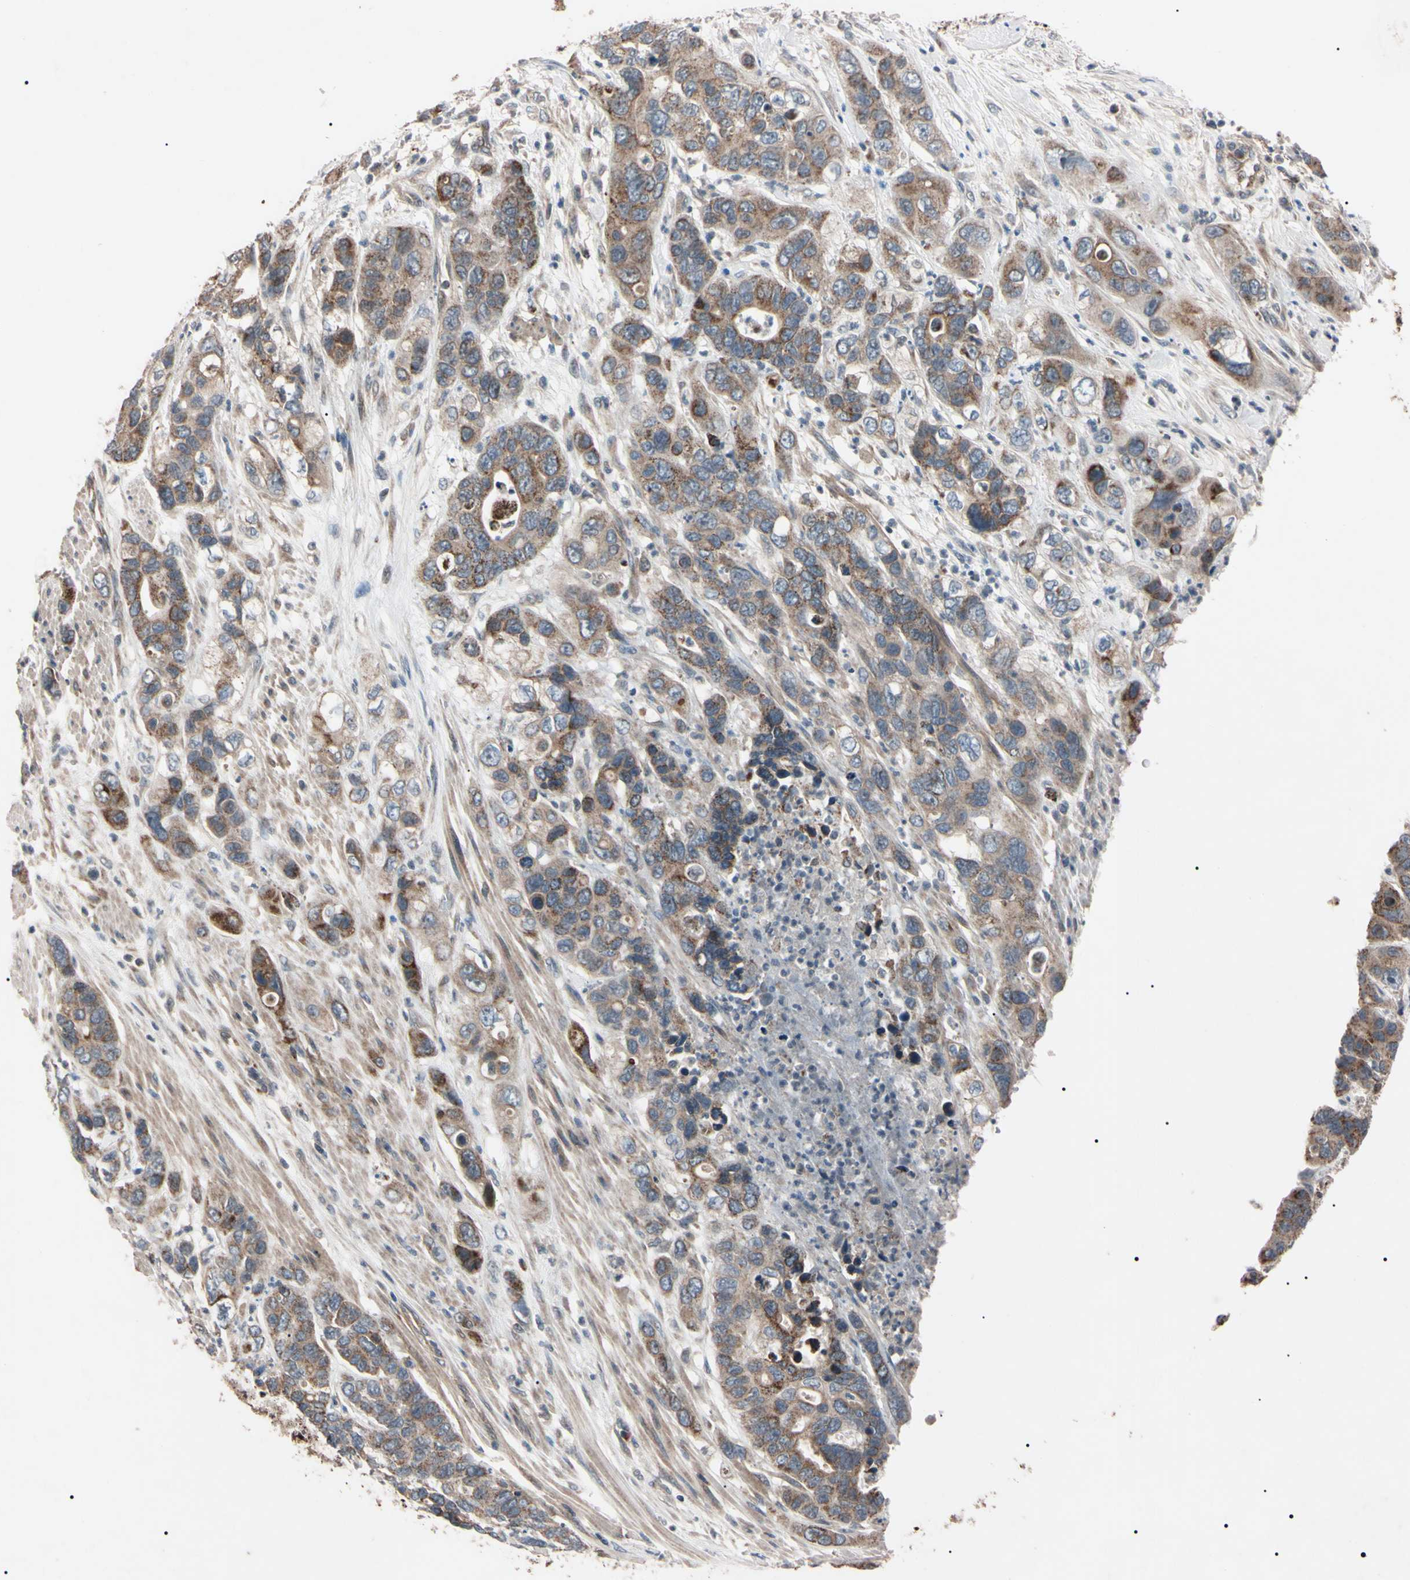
{"staining": {"intensity": "weak", "quantity": ">75%", "location": "cytoplasmic/membranous"}, "tissue": "pancreatic cancer", "cell_type": "Tumor cells", "image_type": "cancer", "snomed": [{"axis": "morphology", "description": "Adenocarcinoma, NOS"}, {"axis": "topography", "description": "Pancreas"}], "caption": "The micrograph reveals staining of adenocarcinoma (pancreatic), revealing weak cytoplasmic/membranous protein expression (brown color) within tumor cells. Ihc stains the protein in brown and the nuclei are stained blue.", "gene": "TNFRSF1A", "patient": {"sex": "female", "age": 71}}